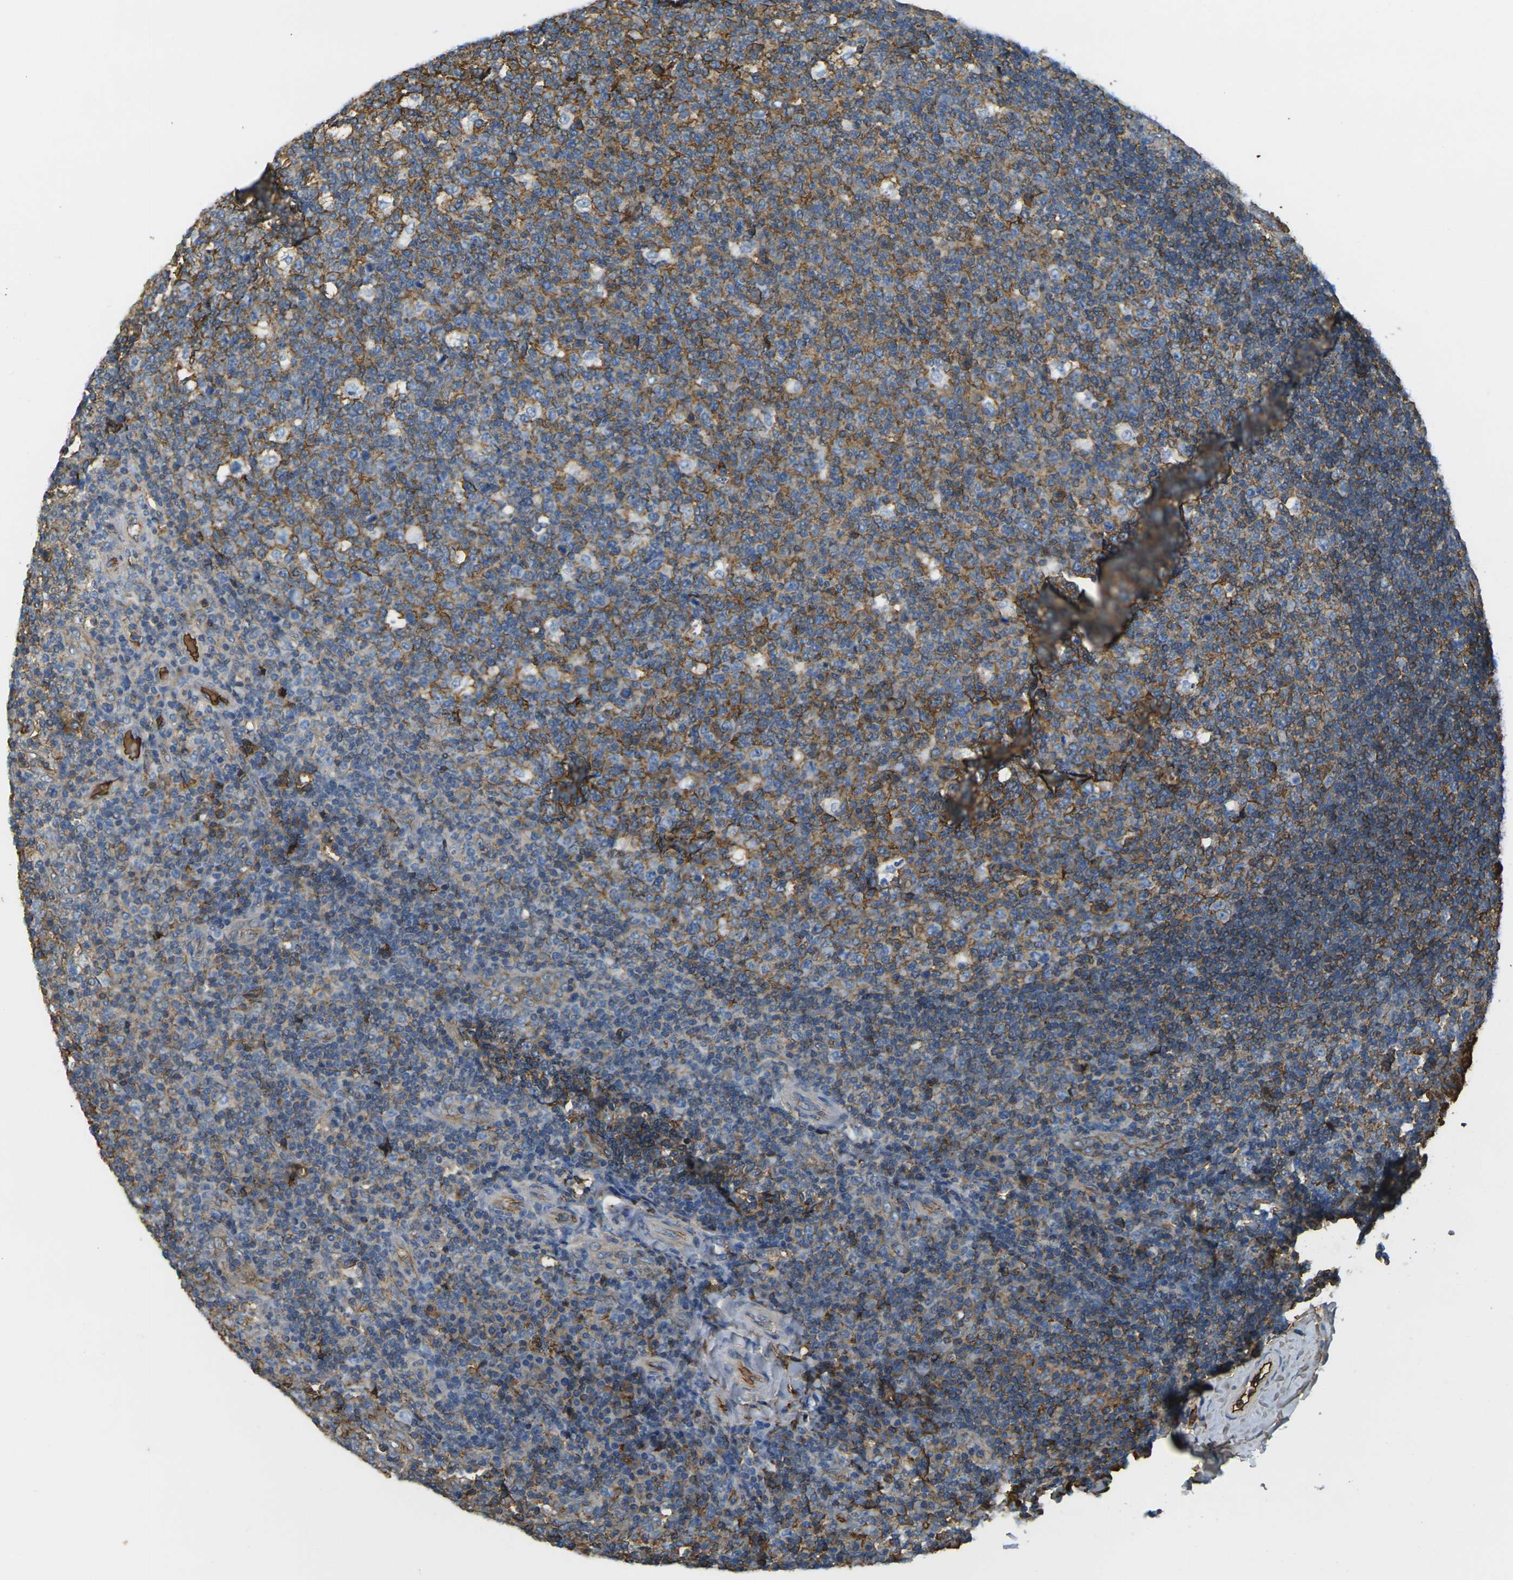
{"staining": {"intensity": "moderate", "quantity": ">75%", "location": "cytoplasmic/membranous"}, "tissue": "tonsil", "cell_type": "Germinal center cells", "image_type": "normal", "snomed": [{"axis": "morphology", "description": "Normal tissue, NOS"}, {"axis": "topography", "description": "Tonsil"}], "caption": "Protein positivity by immunohistochemistry exhibits moderate cytoplasmic/membranous staining in approximately >75% of germinal center cells in normal tonsil.", "gene": "PLCD1", "patient": {"sex": "male", "age": 17}}